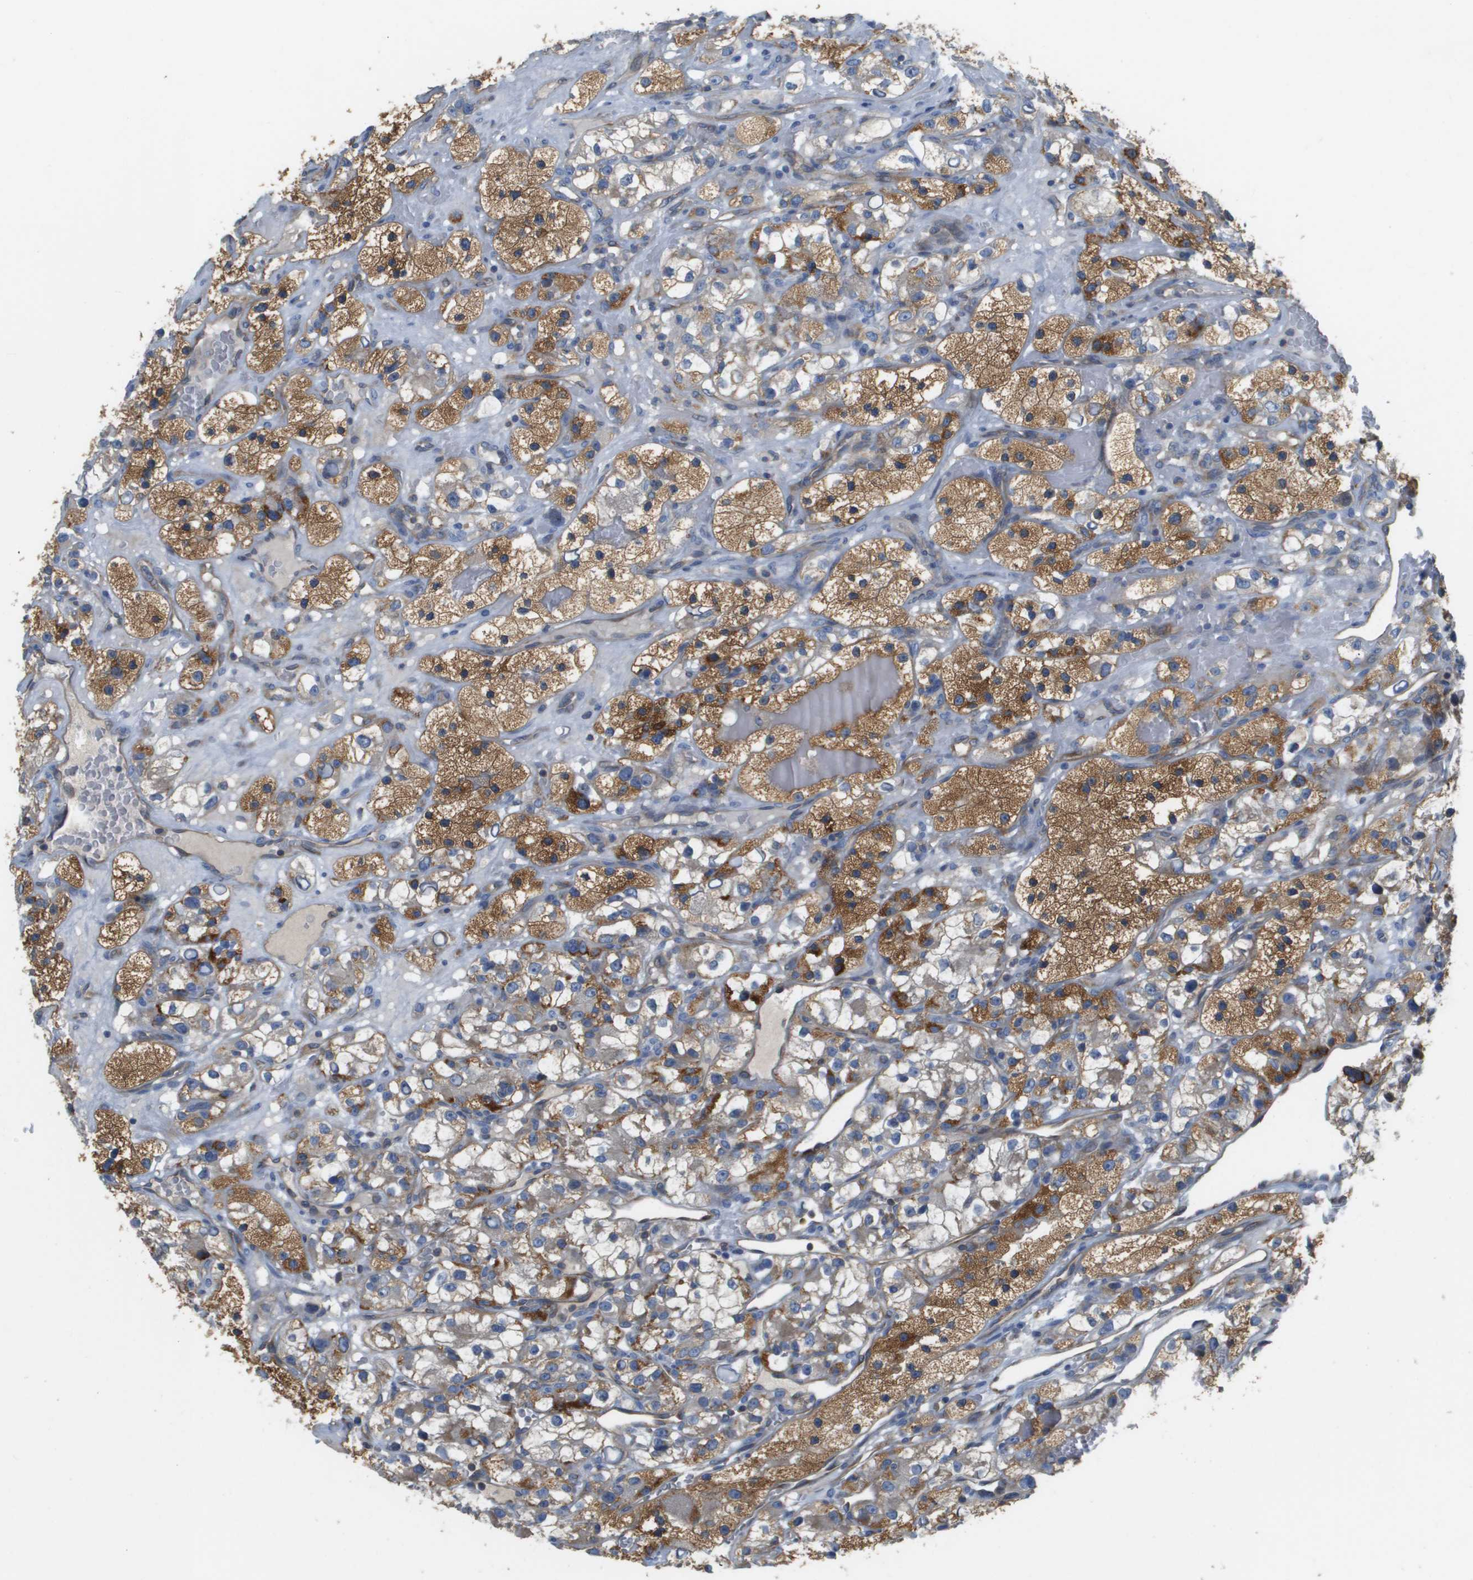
{"staining": {"intensity": "moderate", "quantity": ">75%", "location": "cytoplasmic/membranous"}, "tissue": "renal cancer", "cell_type": "Tumor cells", "image_type": "cancer", "snomed": [{"axis": "morphology", "description": "Adenocarcinoma, NOS"}, {"axis": "topography", "description": "Kidney"}], "caption": "Immunohistochemical staining of renal adenocarcinoma exhibits medium levels of moderate cytoplasmic/membranous protein positivity in about >75% of tumor cells. Ihc stains the protein in brown and the nuclei are stained blue.", "gene": "CASP10", "patient": {"sex": "female", "age": 57}}